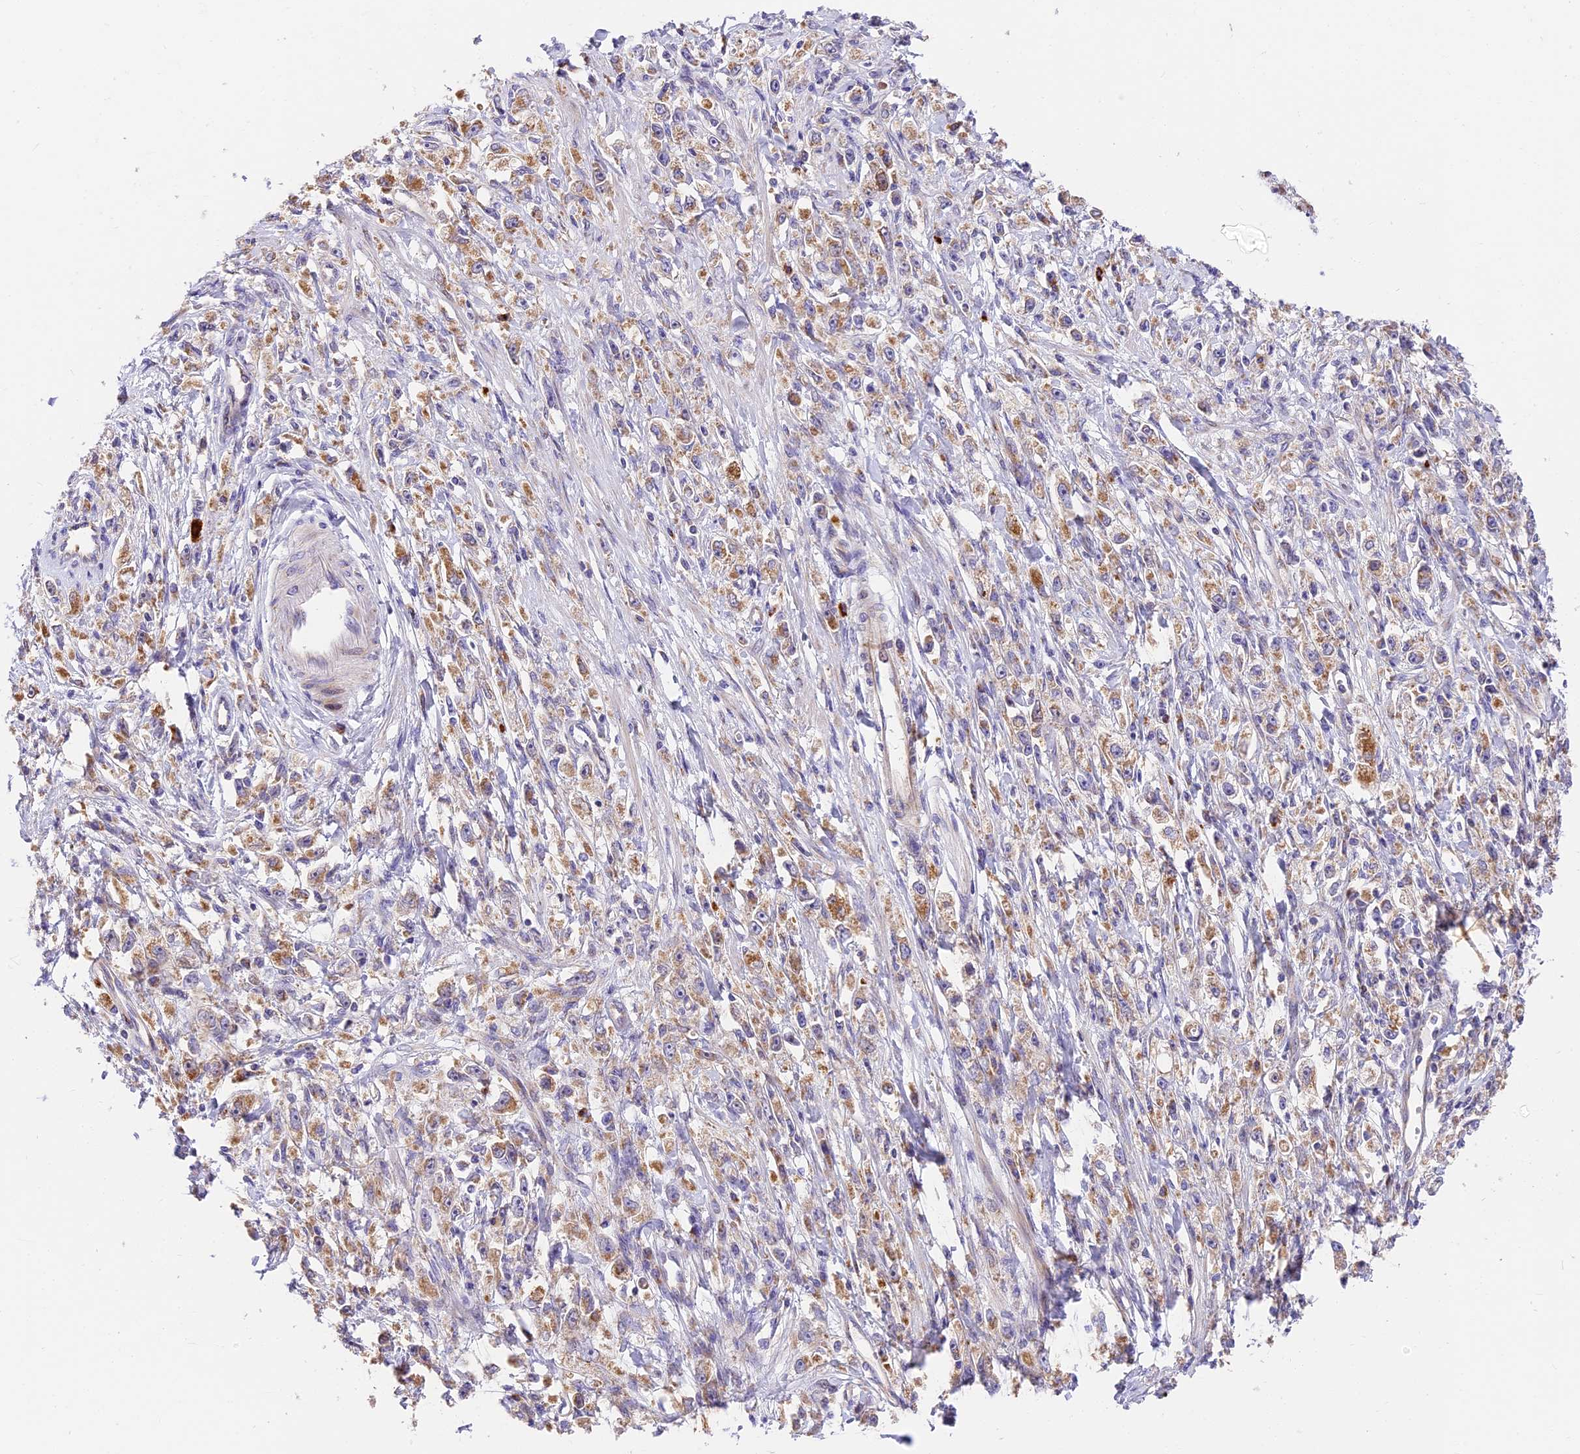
{"staining": {"intensity": "moderate", "quantity": "25%-75%", "location": "cytoplasmic/membranous"}, "tissue": "stomach cancer", "cell_type": "Tumor cells", "image_type": "cancer", "snomed": [{"axis": "morphology", "description": "Adenocarcinoma, NOS"}, {"axis": "topography", "description": "Stomach"}], "caption": "Tumor cells display medium levels of moderate cytoplasmic/membranous staining in approximately 25%-75% of cells in human stomach cancer (adenocarcinoma). Nuclei are stained in blue.", "gene": "MRAS", "patient": {"sex": "female", "age": 59}}